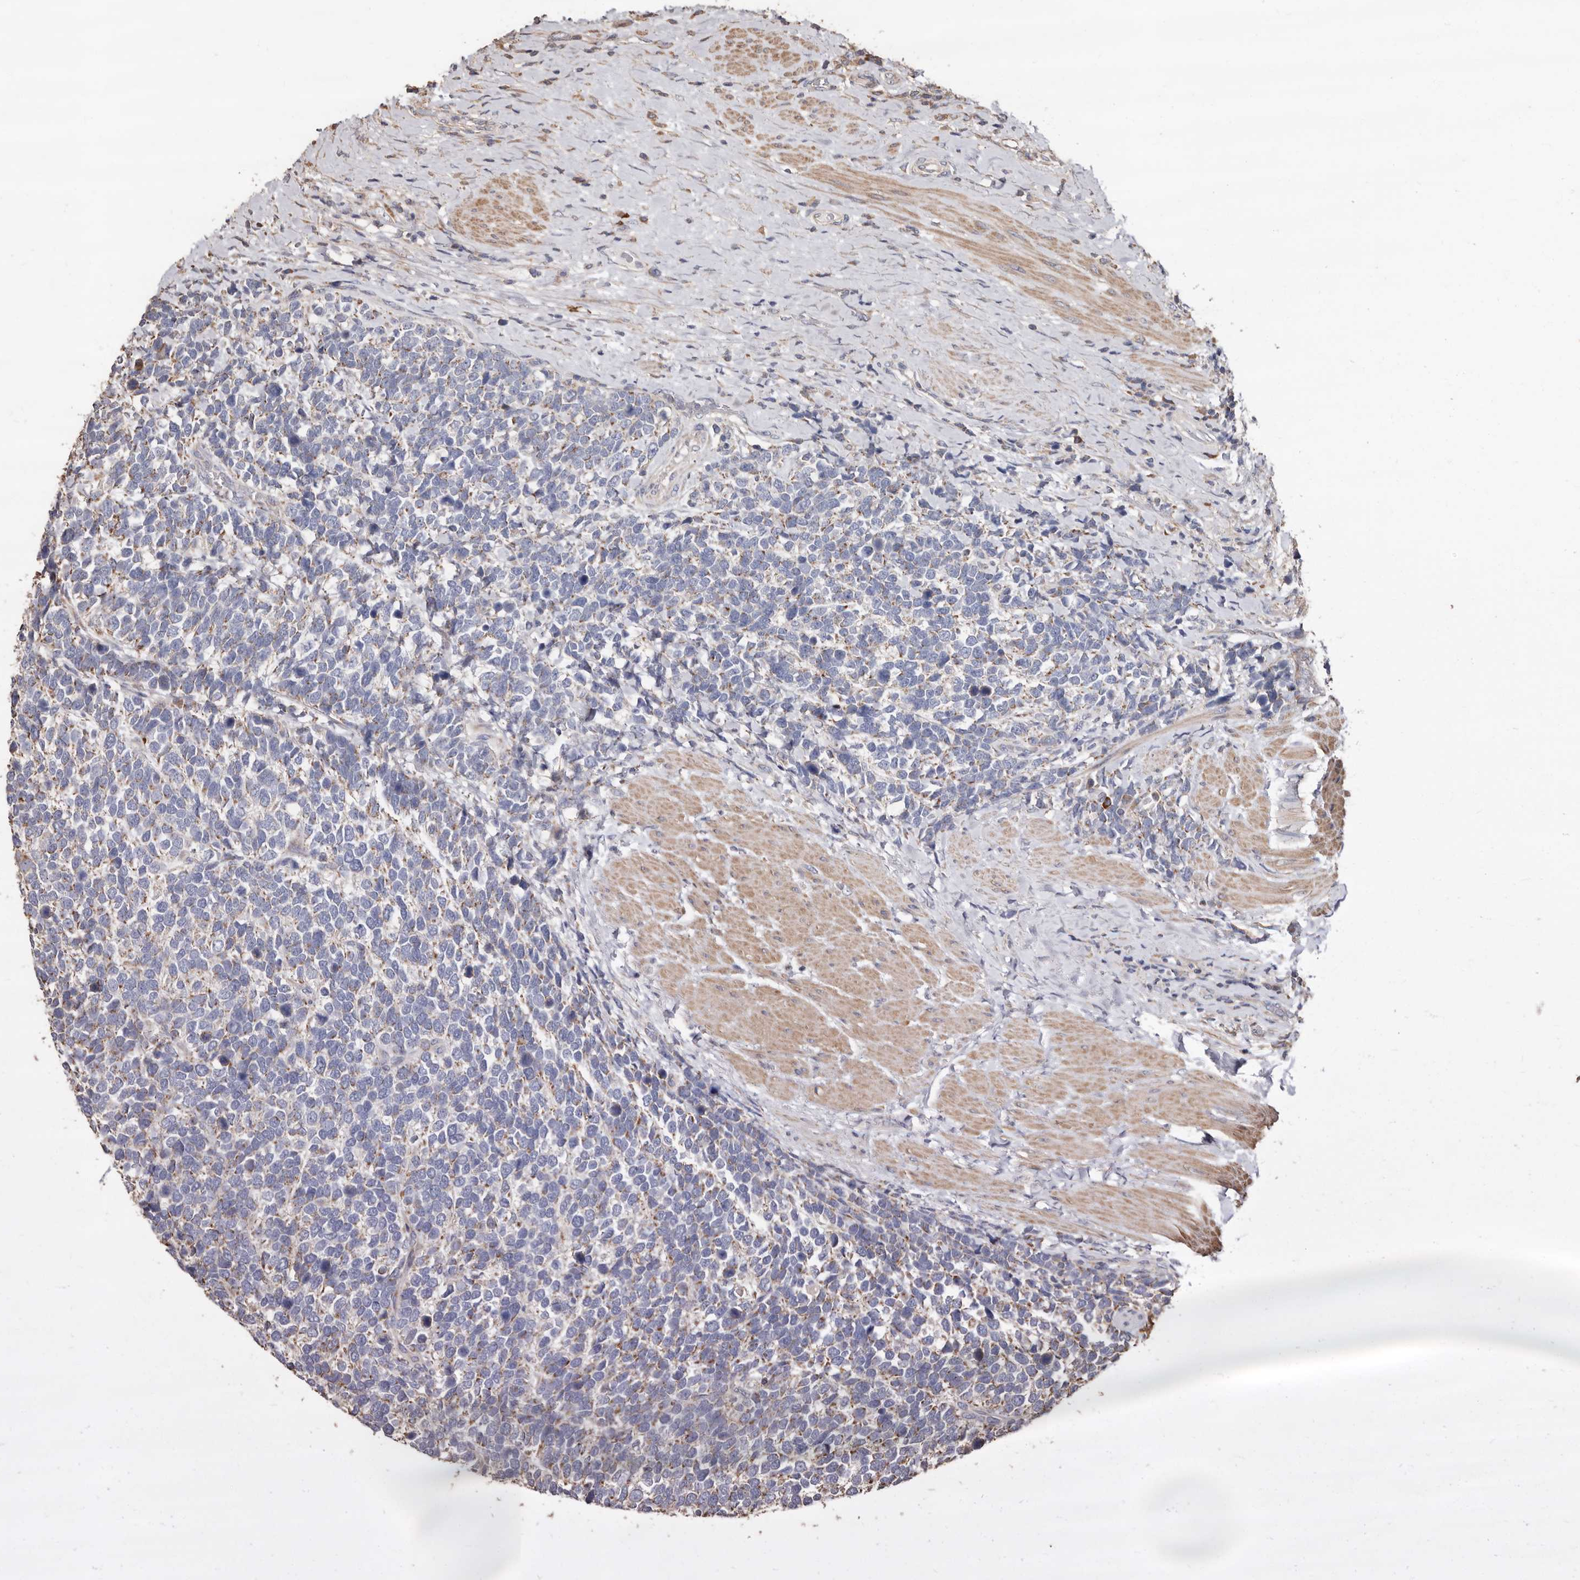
{"staining": {"intensity": "weak", "quantity": "25%-75%", "location": "cytoplasmic/membranous"}, "tissue": "urothelial cancer", "cell_type": "Tumor cells", "image_type": "cancer", "snomed": [{"axis": "morphology", "description": "Urothelial carcinoma, High grade"}, {"axis": "topography", "description": "Urinary bladder"}], "caption": "Immunohistochemistry photomicrograph of neoplastic tissue: human urothelial cancer stained using IHC demonstrates low levels of weak protein expression localized specifically in the cytoplasmic/membranous of tumor cells, appearing as a cytoplasmic/membranous brown color.", "gene": "OSGIN2", "patient": {"sex": "female", "age": 82}}